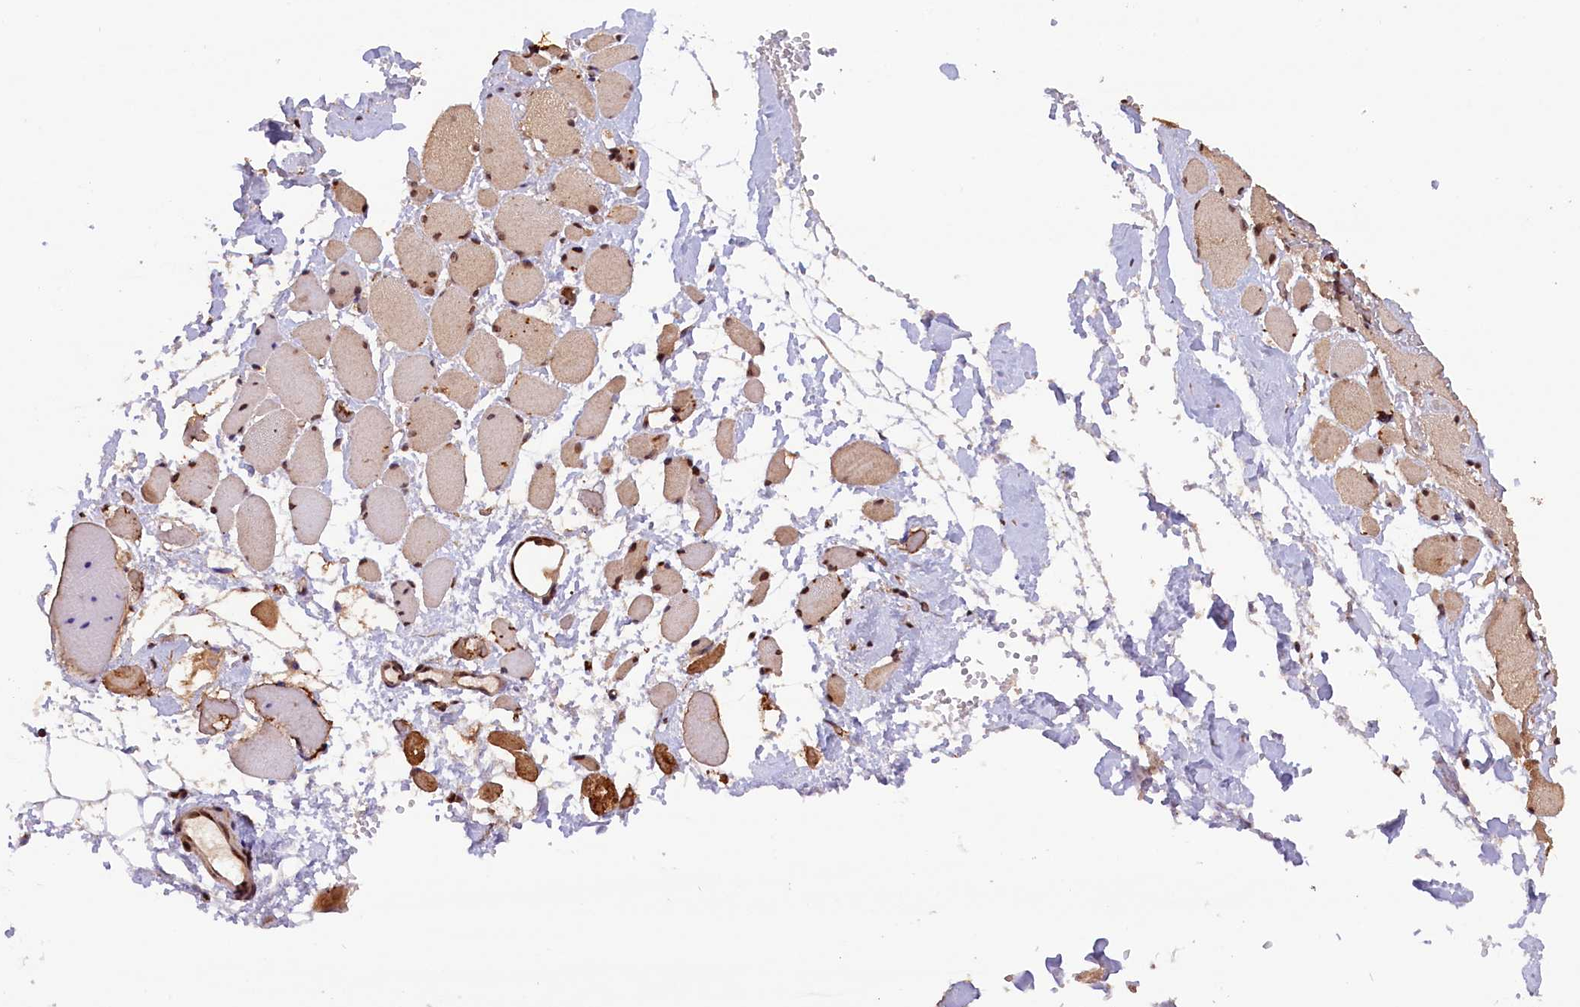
{"staining": {"intensity": "moderate", "quantity": "25%-75%", "location": "cytoplasmic/membranous,nuclear"}, "tissue": "skeletal muscle", "cell_type": "Myocytes", "image_type": "normal", "snomed": [{"axis": "morphology", "description": "Normal tissue, NOS"}, {"axis": "morphology", "description": "Basal cell carcinoma"}, {"axis": "topography", "description": "Skeletal muscle"}], "caption": "Protein expression analysis of unremarkable human skeletal muscle reveals moderate cytoplasmic/membranous,nuclear positivity in approximately 25%-75% of myocytes.", "gene": "IST1", "patient": {"sex": "female", "age": 64}}